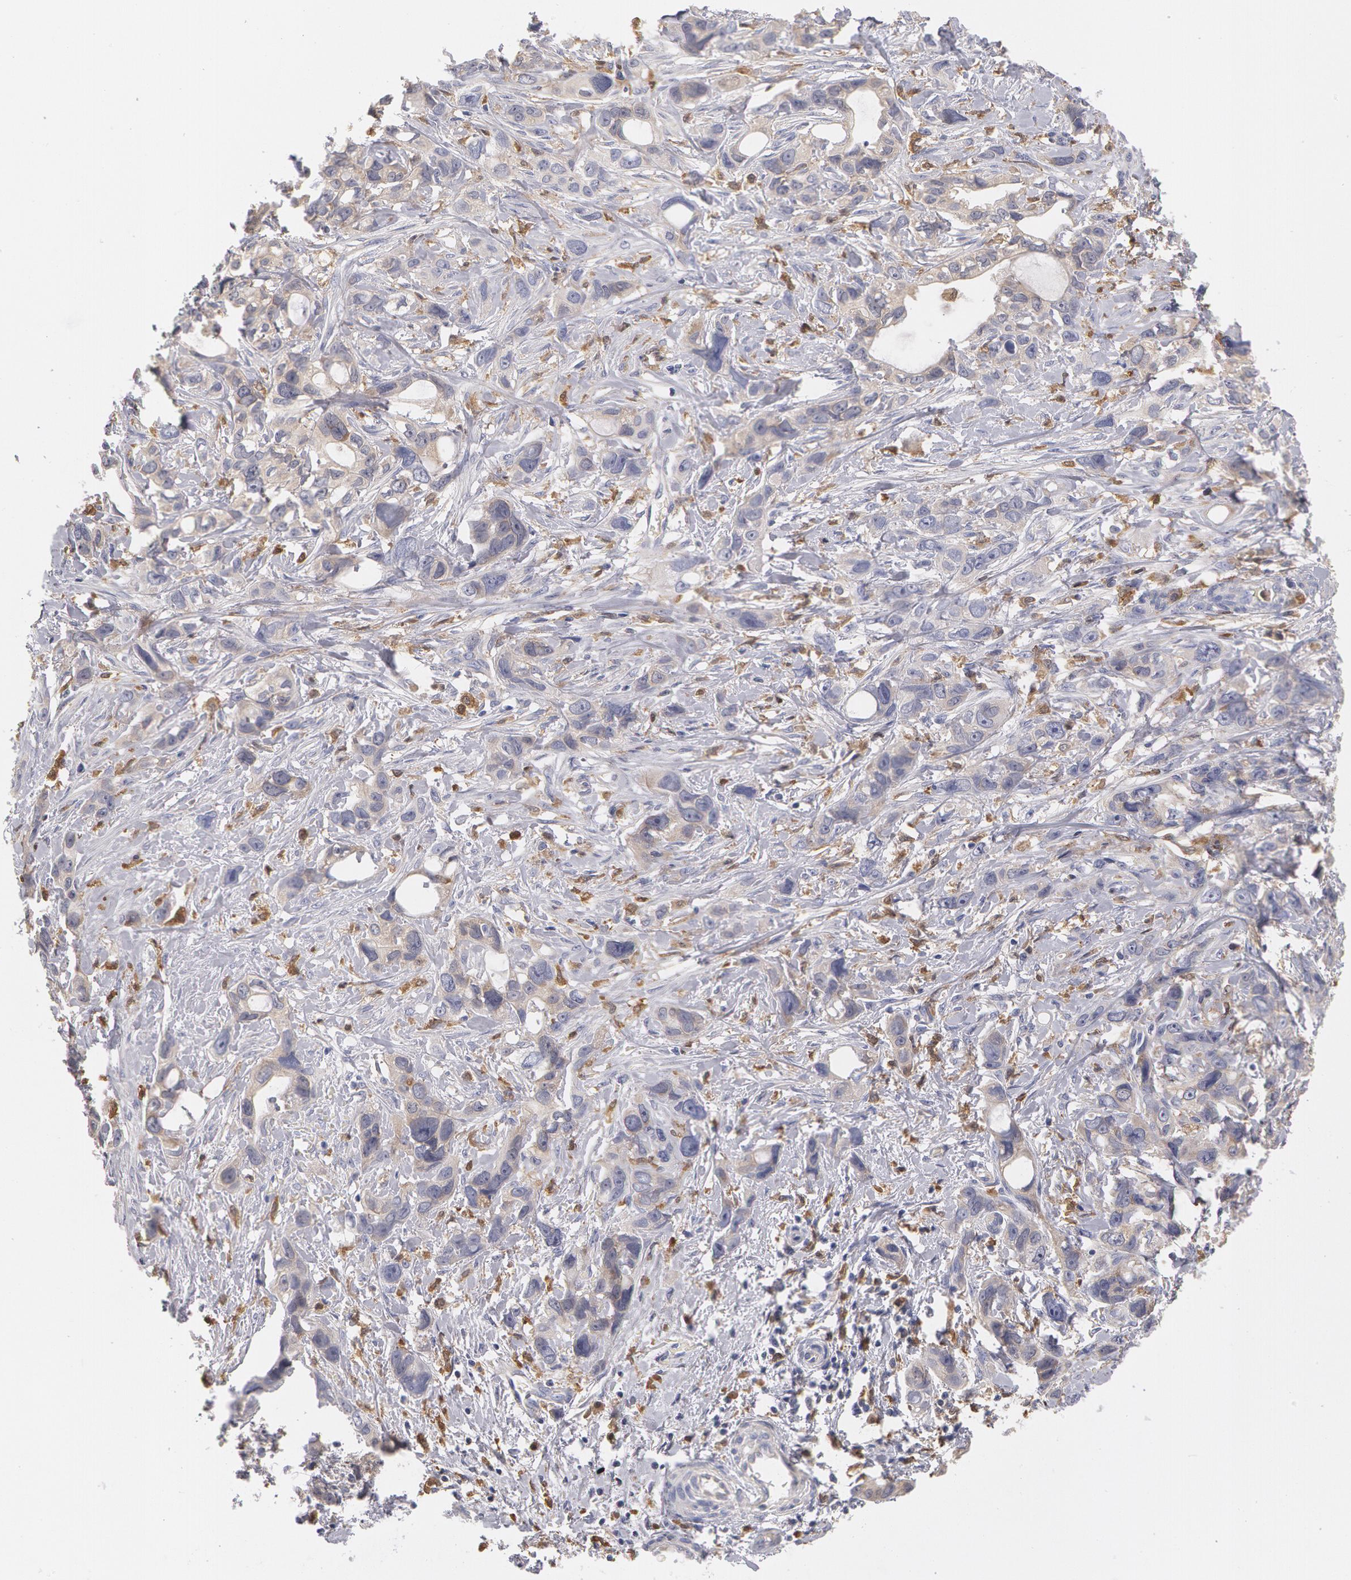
{"staining": {"intensity": "weak", "quantity": ">75%", "location": "cytoplasmic/membranous"}, "tissue": "stomach cancer", "cell_type": "Tumor cells", "image_type": "cancer", "snomed": [{"axis": "morphology", "description": "Adenocarcinoma, NOS"}, {"axis": "topography", "description": "Stomach, upper"}], "caption": "Stomach adenocarcinoma stained with DAB IHC reveals low levels of weak cytoplasmic/membranous expression in approximately >75% of tumor cells.", "gene": "SYK", "patient": {"sex": "male", "age": 47}}